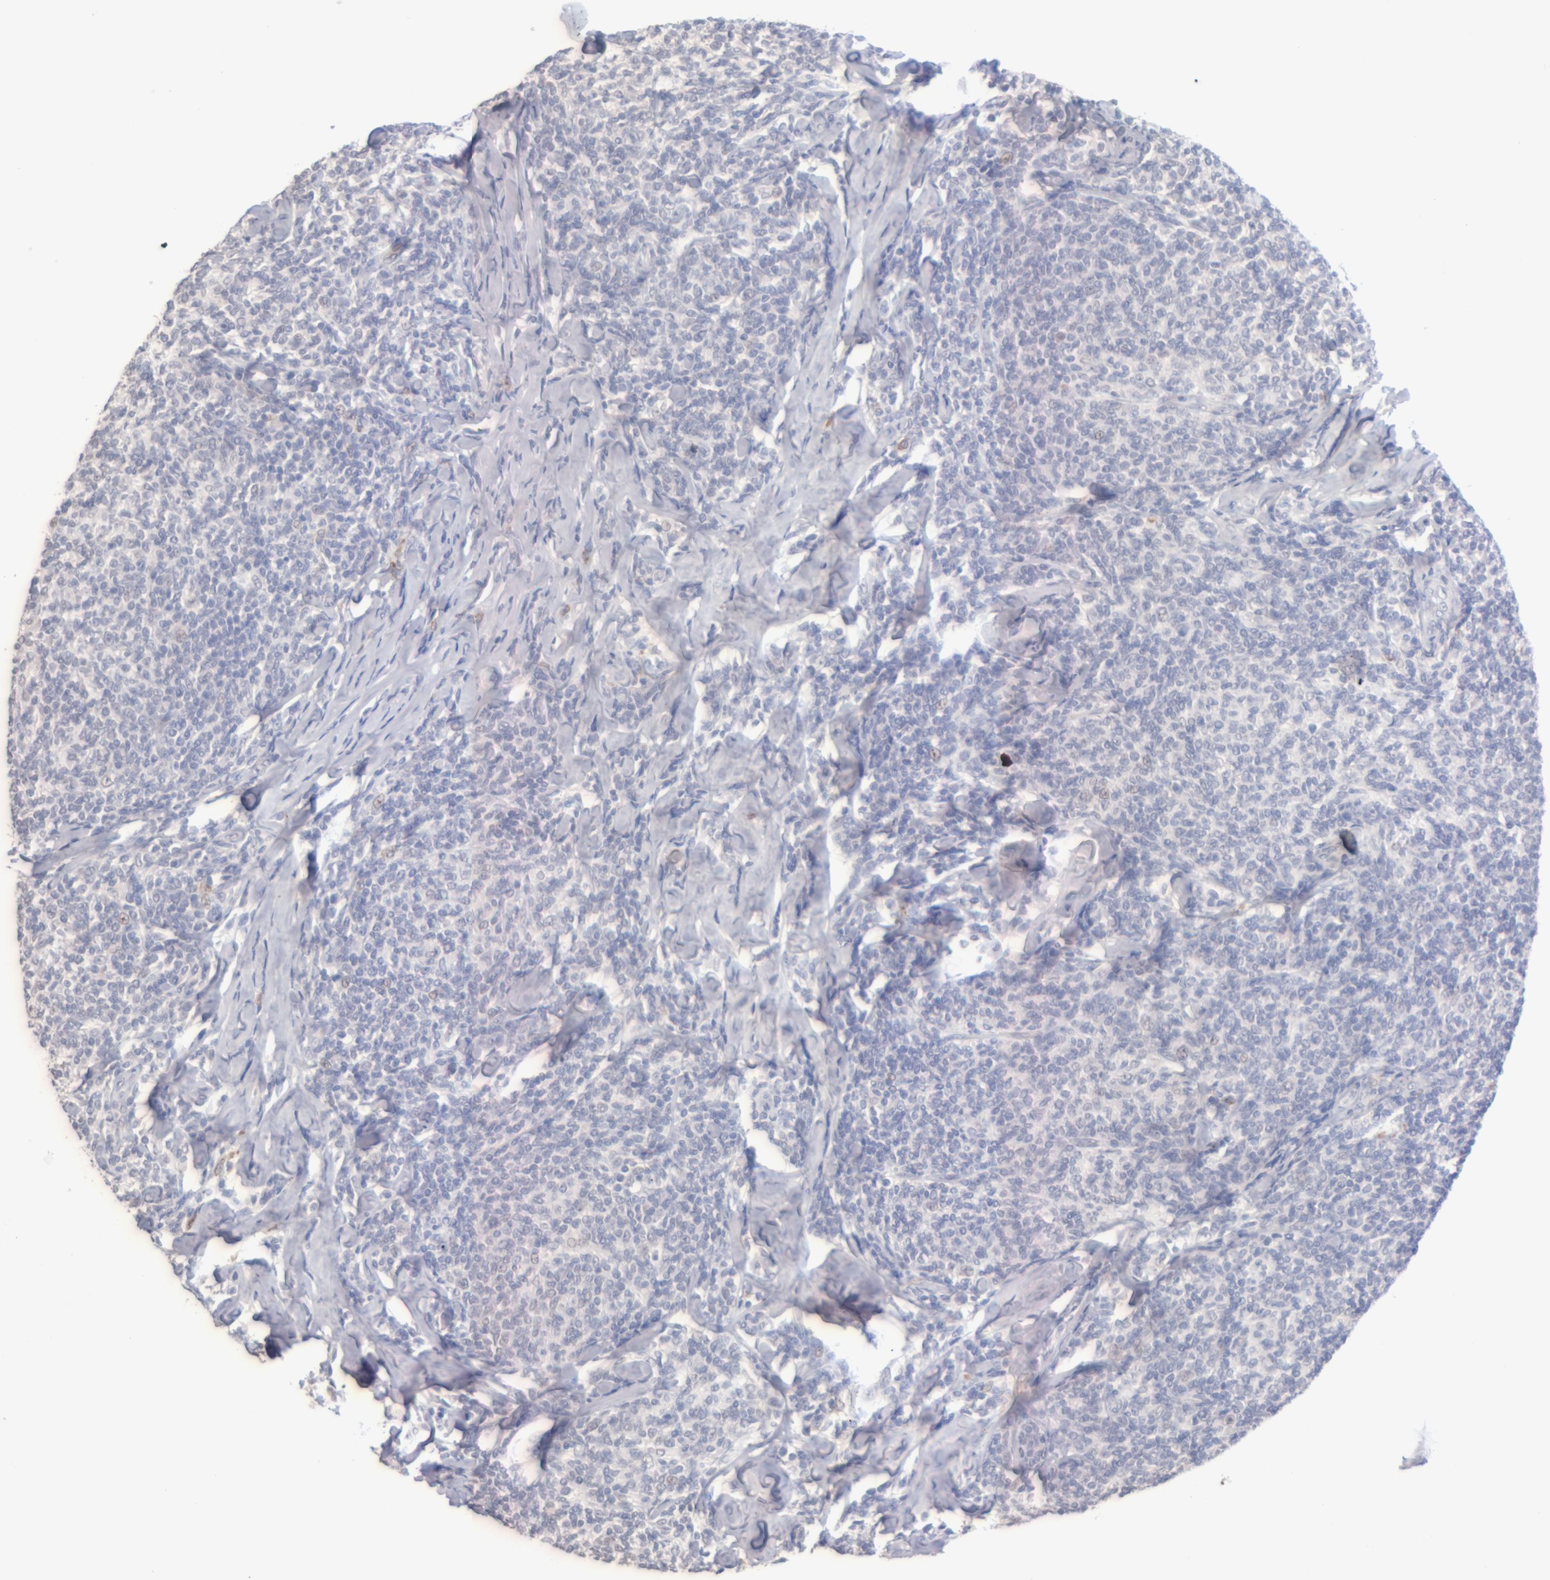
{"staining": {"intensity": "negative", "quantity": "none", "location": "none"}, "tissue": "lymphoma", "cell_type": "Tumor cells", "image_type": "cancer", "snomed": [{"axis": "morphology", "description": "Malignant lymphoma, non-Hodgkin's type, Low grade"}, {"axis": "topography", "description": "Lymph node"}], "caption": "Tumor cells are negative for protein expression in human malignant lymphoma, non-Hodgkin's type (low-grade).", "gene": "MGAM", "patient": {"sex": "female", "age": 56}}